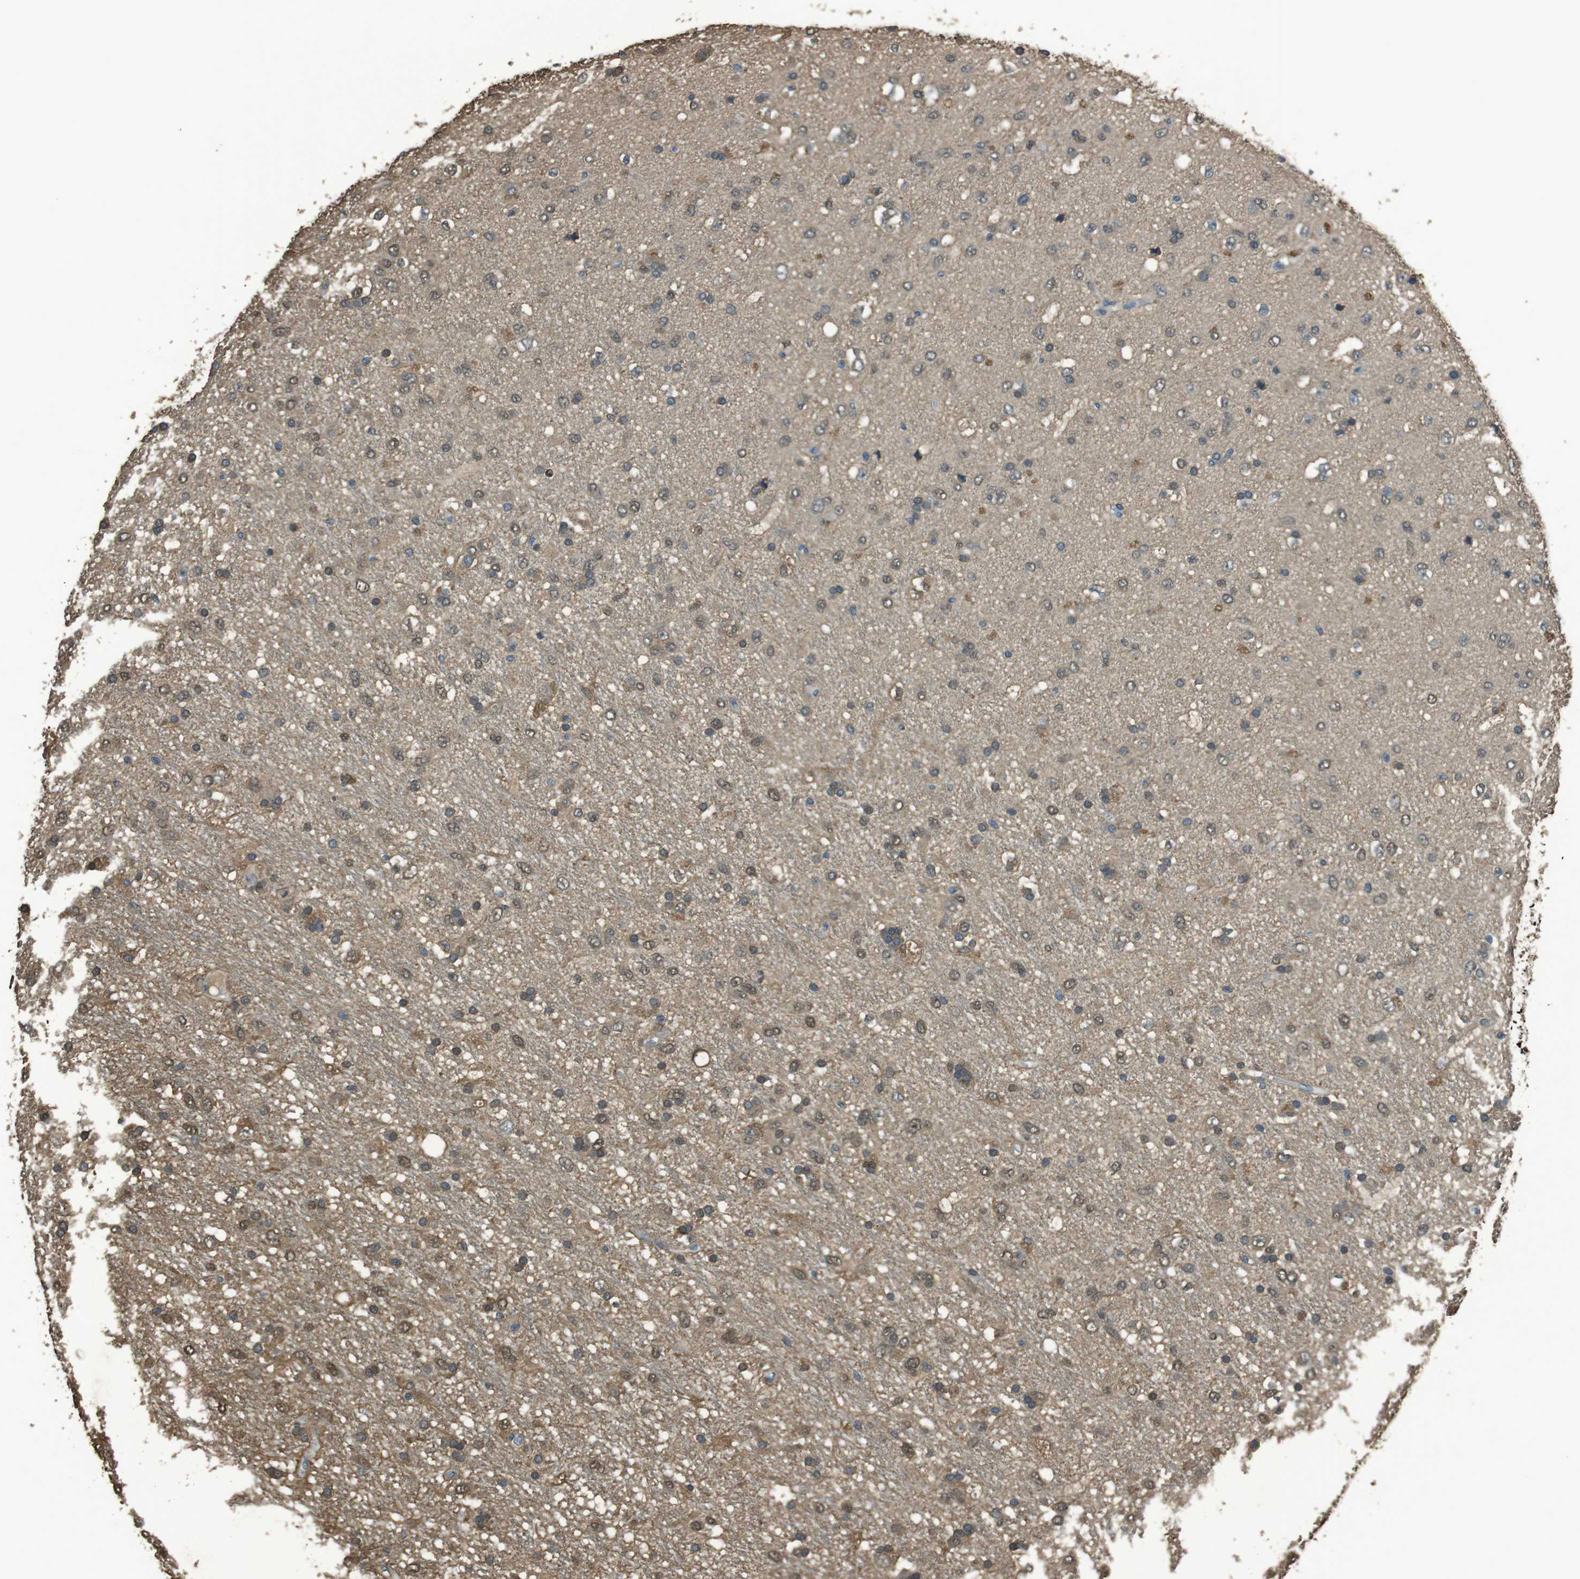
{"staining": {"intensity": "weak", "quantity": "25%-75%", "location": "nuclear"}, "tissue": "glioma", "cell_type": "Tumor cells", "image_type": "cancer", "snomed": [{"axis": "morphology", "description": "Glioma, malignant, Low grade"}, {"axis": "topography", "description": "Brain"}], "caption": "DAB immunohistochemical staining of human glioma shows weak nuclear protein expression in approximately 25%-75% of tumor cells.", "gene": "TWSG1", "patient": {"sex": "male", "age": 77}}